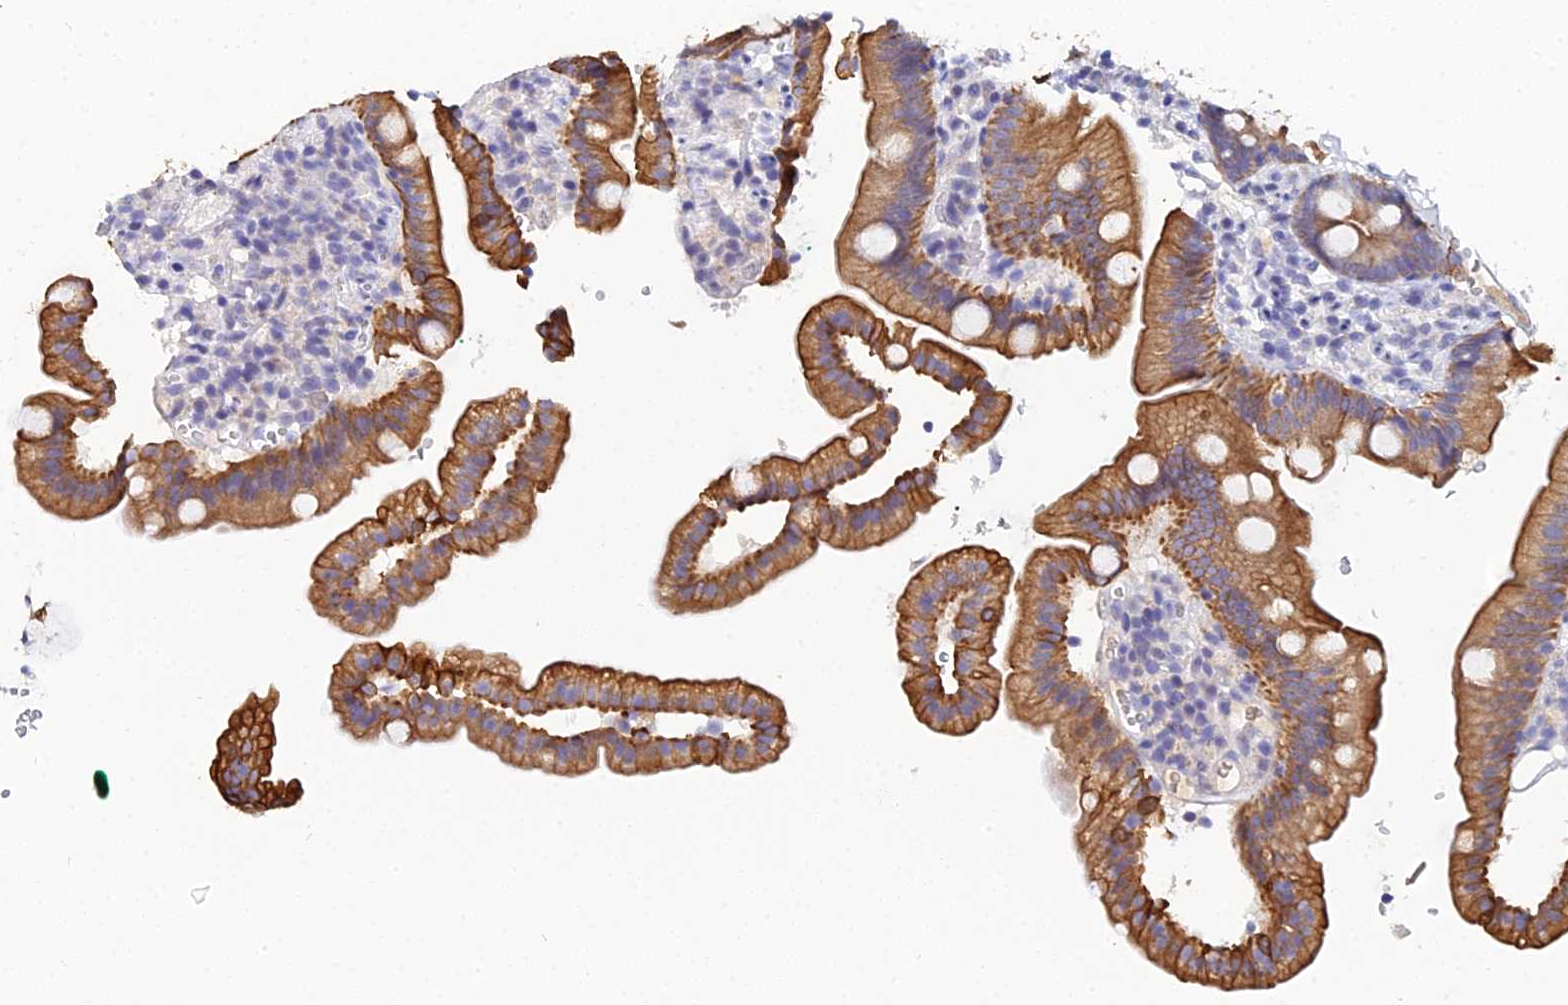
{"staining": {"intensity": "strong", "quantity": ">75%", "location": "cytoplasmic/membranous"}, "tissue": "duodenum", "cell_type": "Glandular cells", "image_type": "normal", "snomed": [{"axis": "morphology", "description": "Normal tissue, NOS"}, {"axis": "topography", "description": "Duodenum"}], "caption": "Duodenum stained with DAB immunohistochemistry shows high levels of strong cytoplasmic/membranous expression in about >75% of glandular cells. Ihc stains the protein of interest in brown and the nuclei are stained blue.", "gene": "ZXDA", "patient": {"sex": "female", "age": 67}}